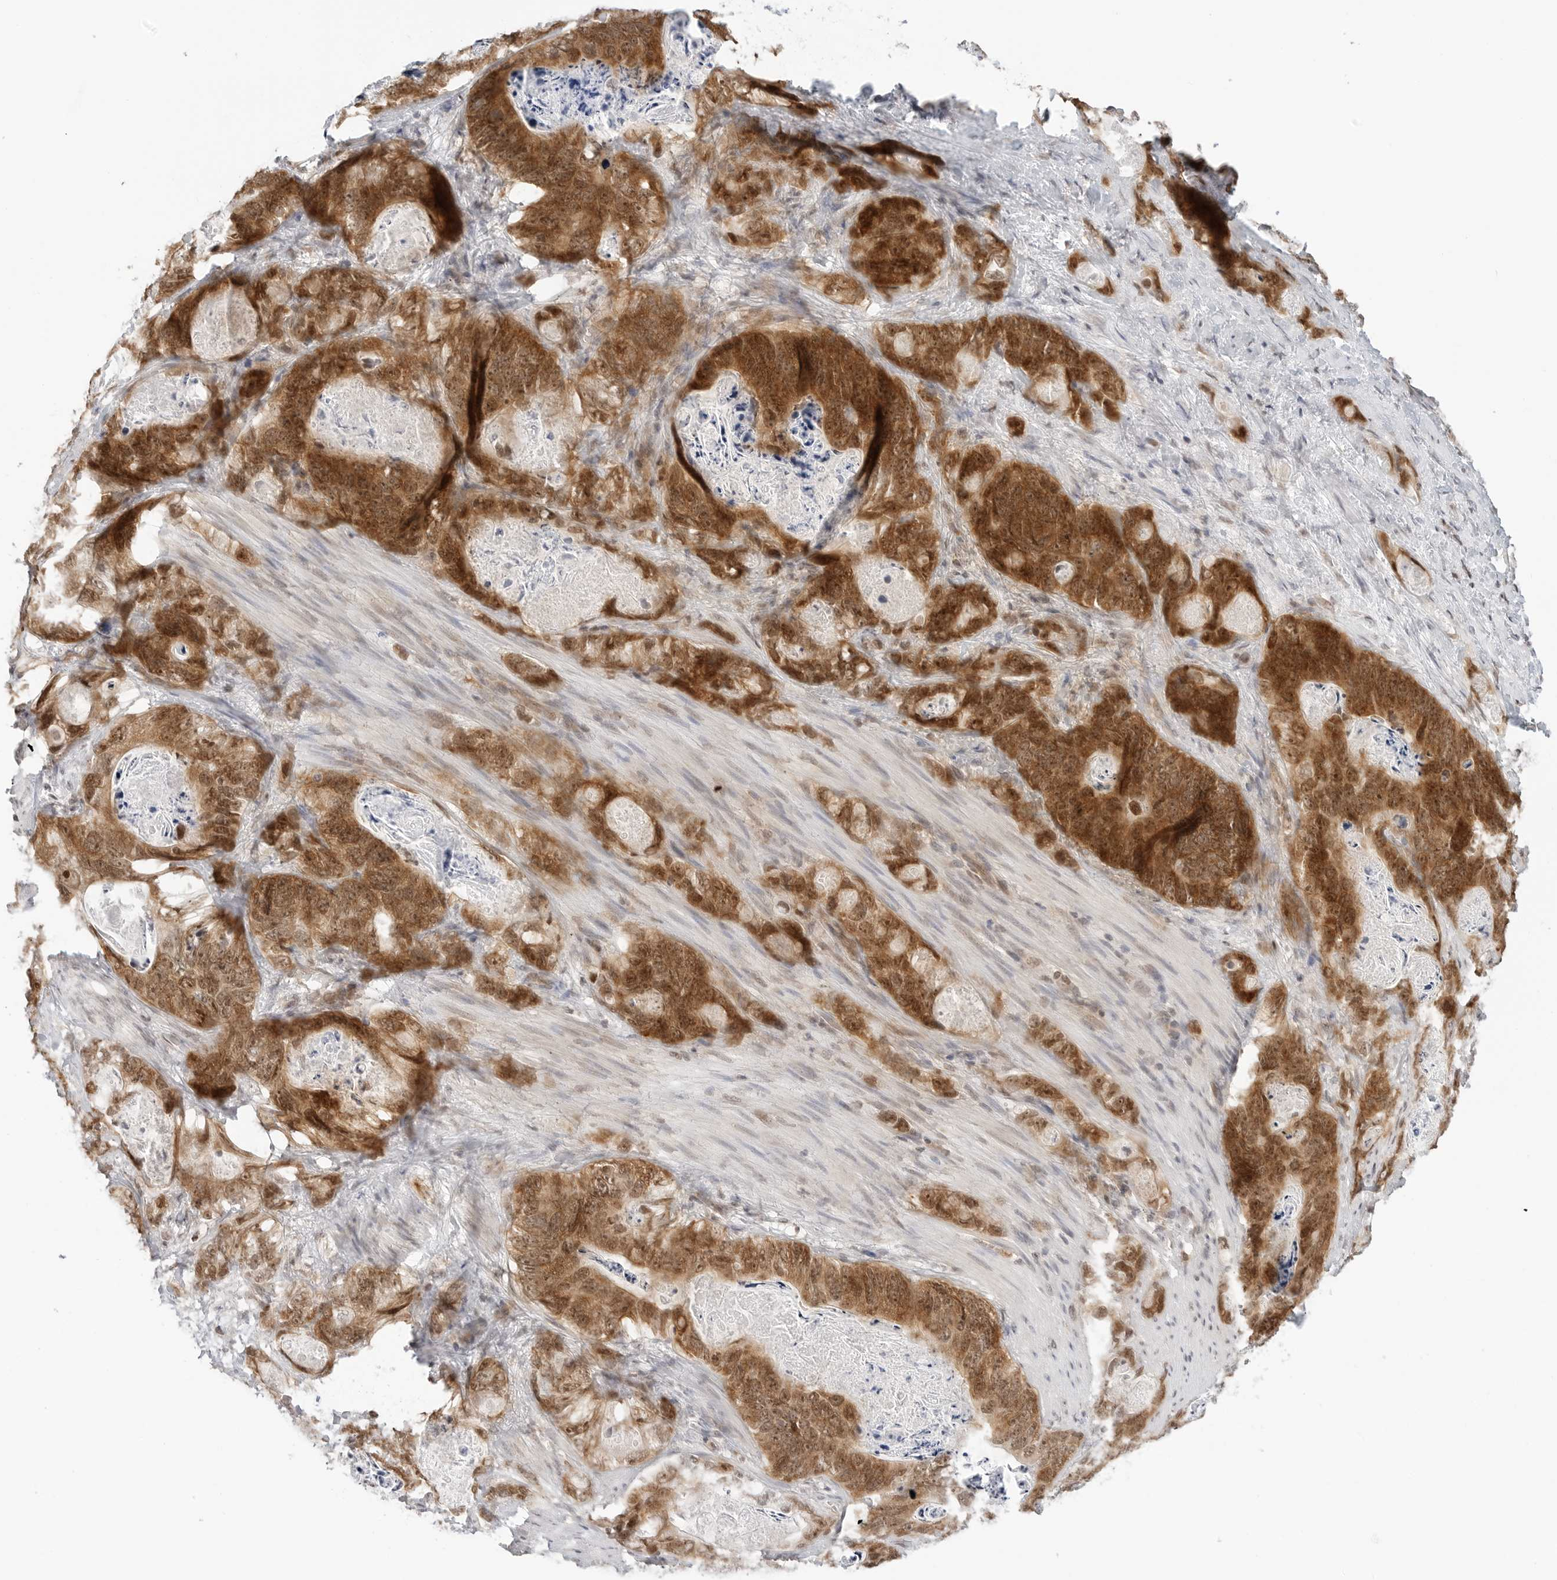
{"staining": {"intensity": "strong", "quantity": ">75%", "location": "cytoplasmic/membranous,nuclear"}, "tissue": "stomach cancer", "cell_type": "Tumor cells", "image_type": "cancer", "snomed": [{"axis": "morphology", "description": "Normal tissue, NOS"}, {"axis": "morphology", "description": "Adenocarcinoma, NOS"}, {"axis": "topography", "description": "Stomach"}], "caption": "Immunohistochemistry micrograph of human stomach adenocarcinoma stained for a protein (brown), which displays high levels of strong cytoplasmic/membranous and nuclear positivity in approximately >75% of tumor cells.", "gene": "METAP1", "patient": {"sex": "female", "age": 89}}